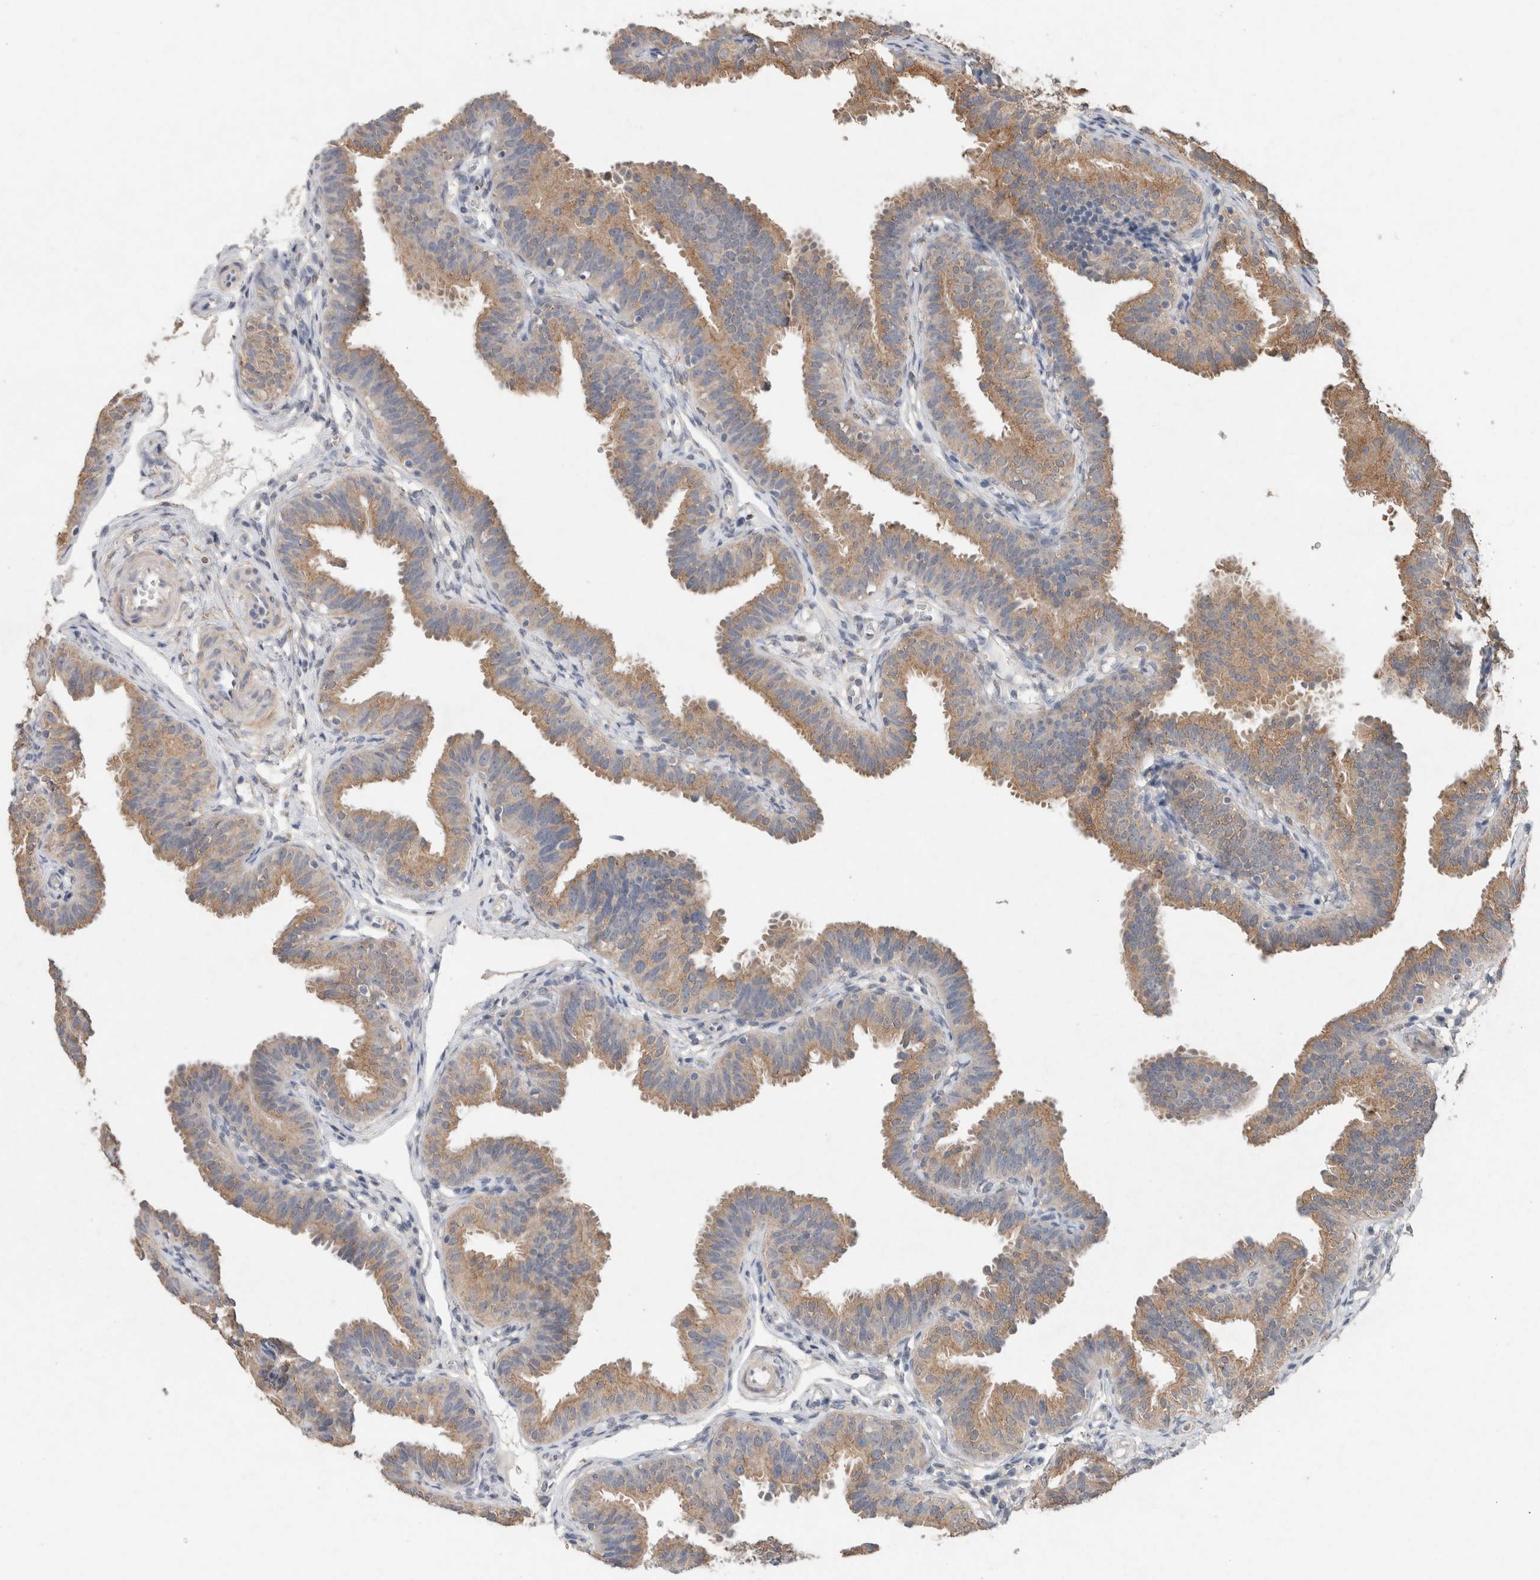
{"staining": {"intensity": "moderate", "quantity": ">75%", "location": "cytoplasmic/membranous"}, "tissue": "fallopian tube", "cell_type": "Glandular cells", "image_type": "normal", "snomed": [{"axis": "morphology", "description": "Normal tissue, NOS"}, {"axis": "topography", "description": "Fallopian tube"}], "caption": "This micrograph demonstrates immunohistochemistry (IHC) staining of benign fallopian tube, with medium moderate cytoplasmic/membranous expression in approximately >75% of glandular cells.", "gene": "RAB14", "patient": {"sex": "female", "age": 35}}